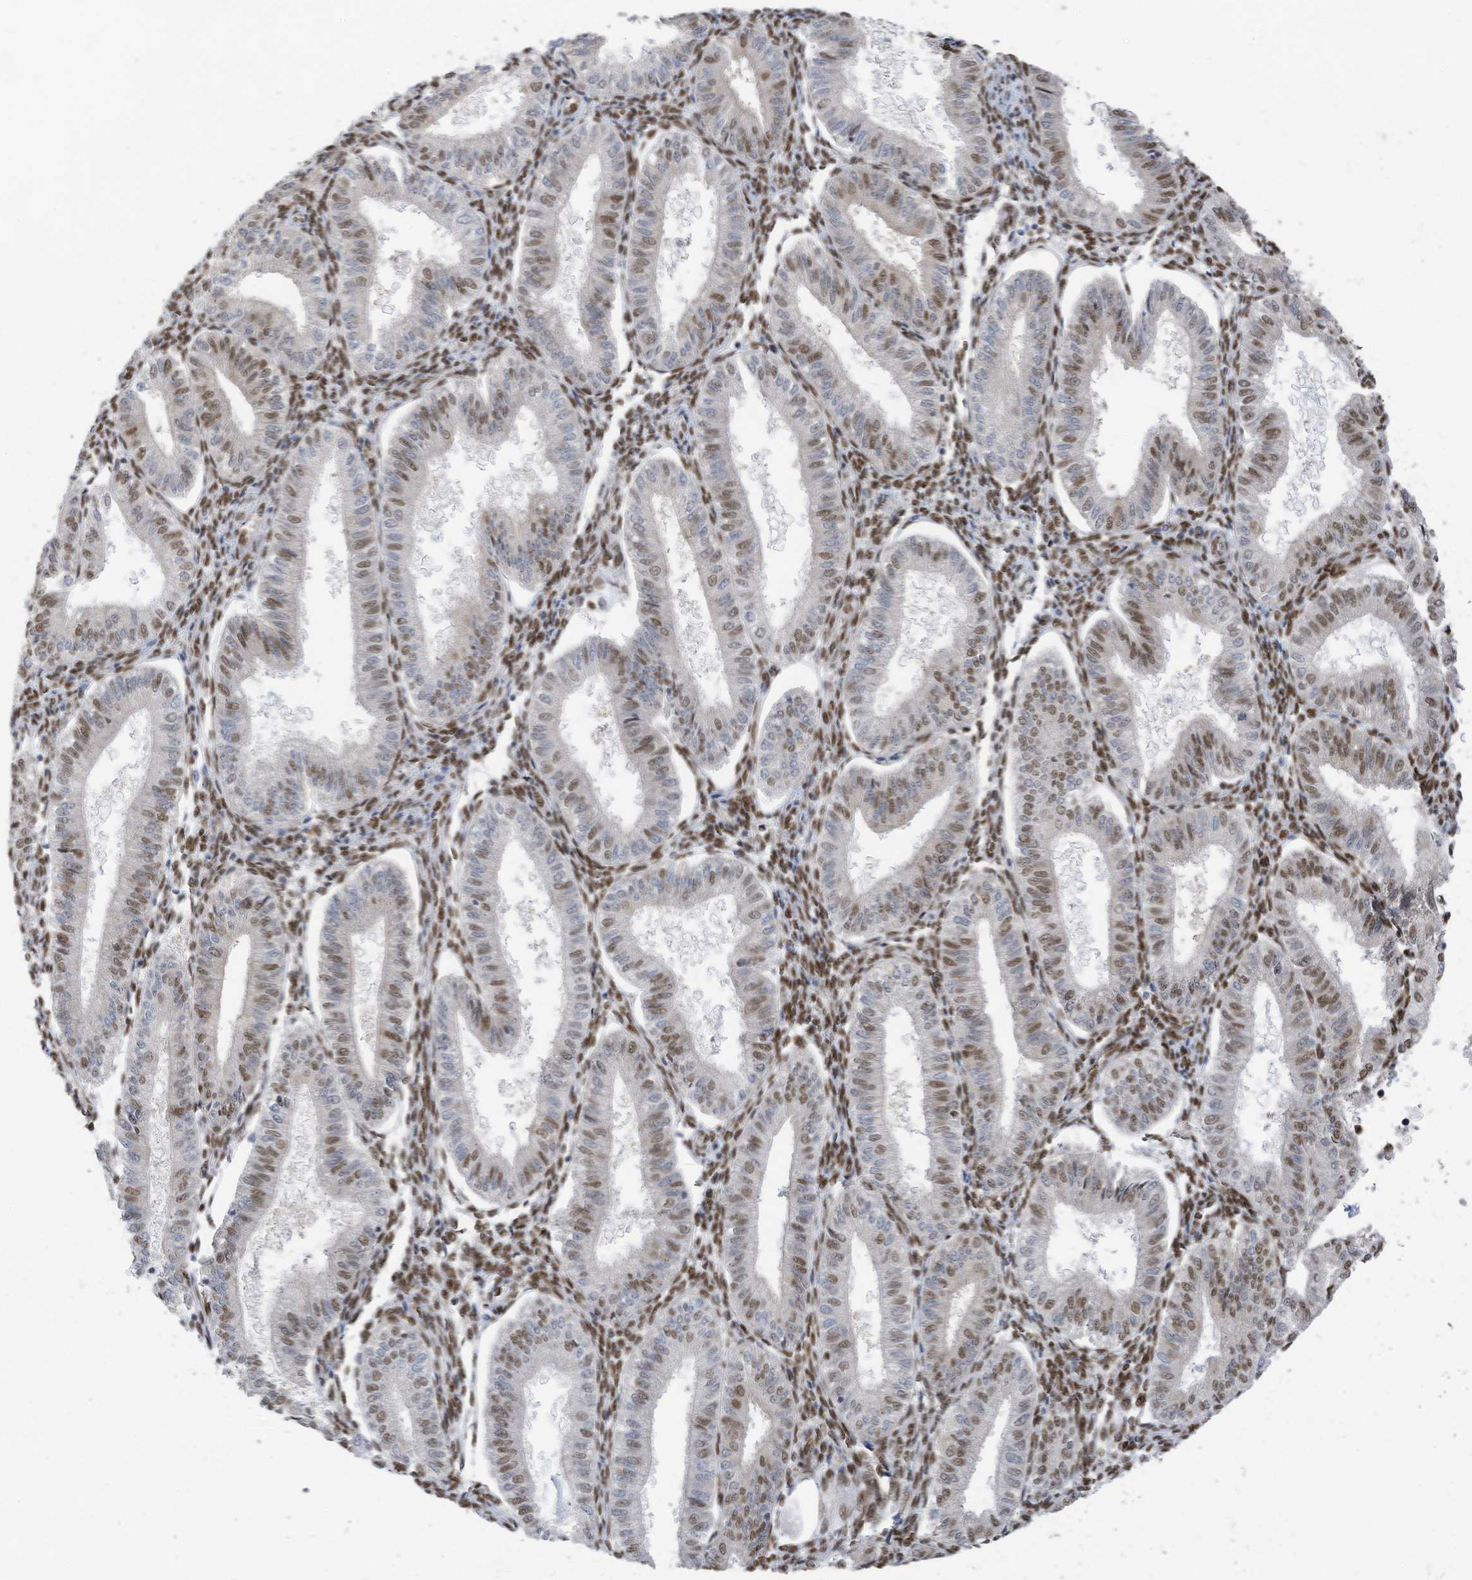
{"staining": {"intensity": "strong", "quantity": ">75%", "location": "nuclear"}, "tissue": "endometrium", "cell_type": "Cells in endometrial stroma", "image_type": "normal", "snomed": [{"axis": "morphology", "description": "Normal tissue, NOS"}, {"axis": "topography", "description": "Endometrium"}], "caption": "DAB immunohistochemical staining of unremarkable human endometrium exhibits strong nuclear protein staining in about >75% of cells in endometrial stroma.", "gene": "KHSRP", "patient": {"sex": "female", "age": 39}}